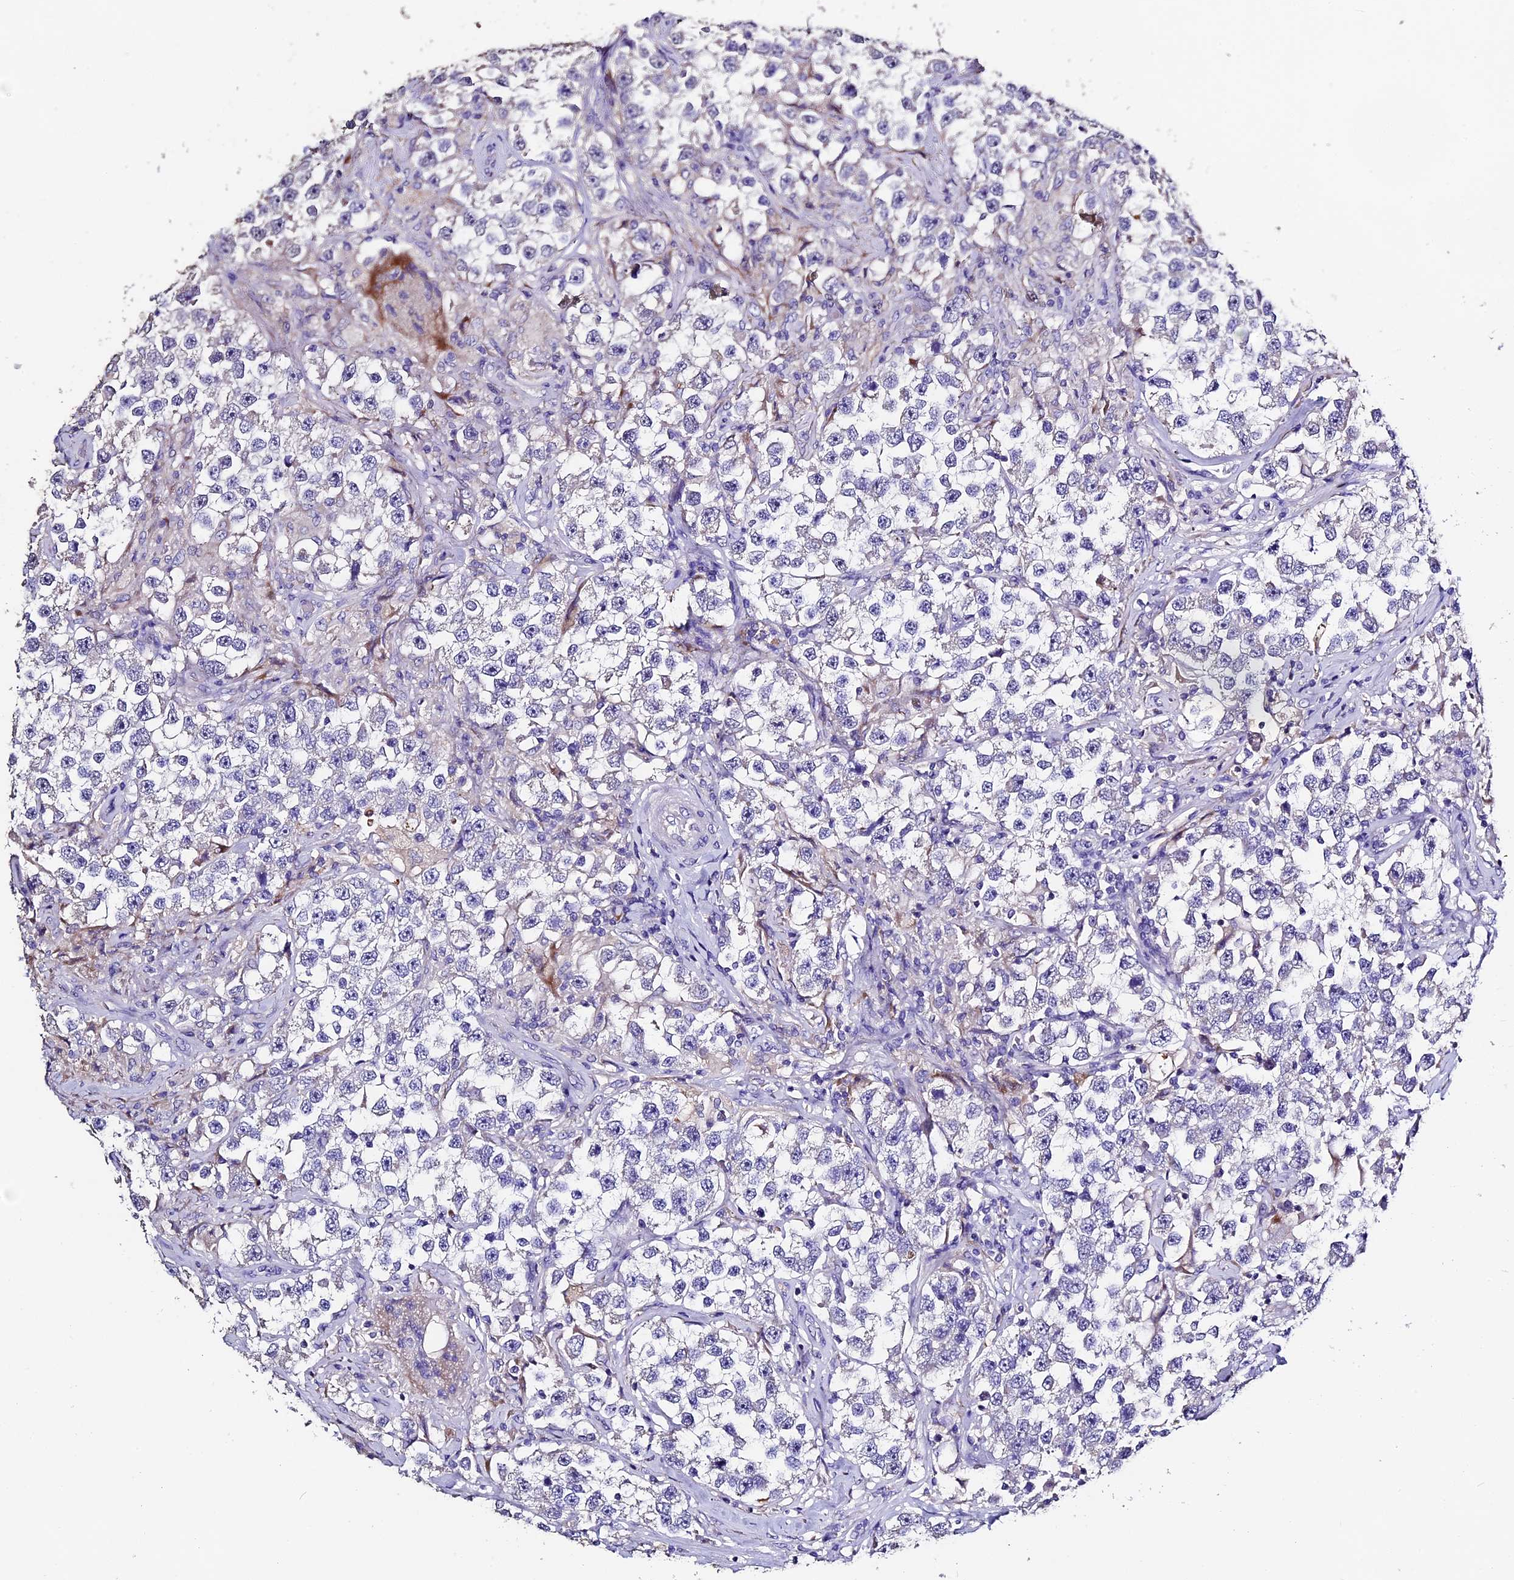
{"staining": {"intensity": "negative", "quantity": "none", "location": "none"}, "tissue": "testis cancer", "cell_type": "Tumor cells", "image_type": "cancer", "snomed": [{"axis": "morphology", "description": "Seminoma, NOS"}, {"axis": "topography", "description": "Testis"}], "caption": "The histopathology image demonstrates no staining of tumor cells in testis cancer.", "gene": "FBXW9", "patient": {"sex": "male", "age": 46}}